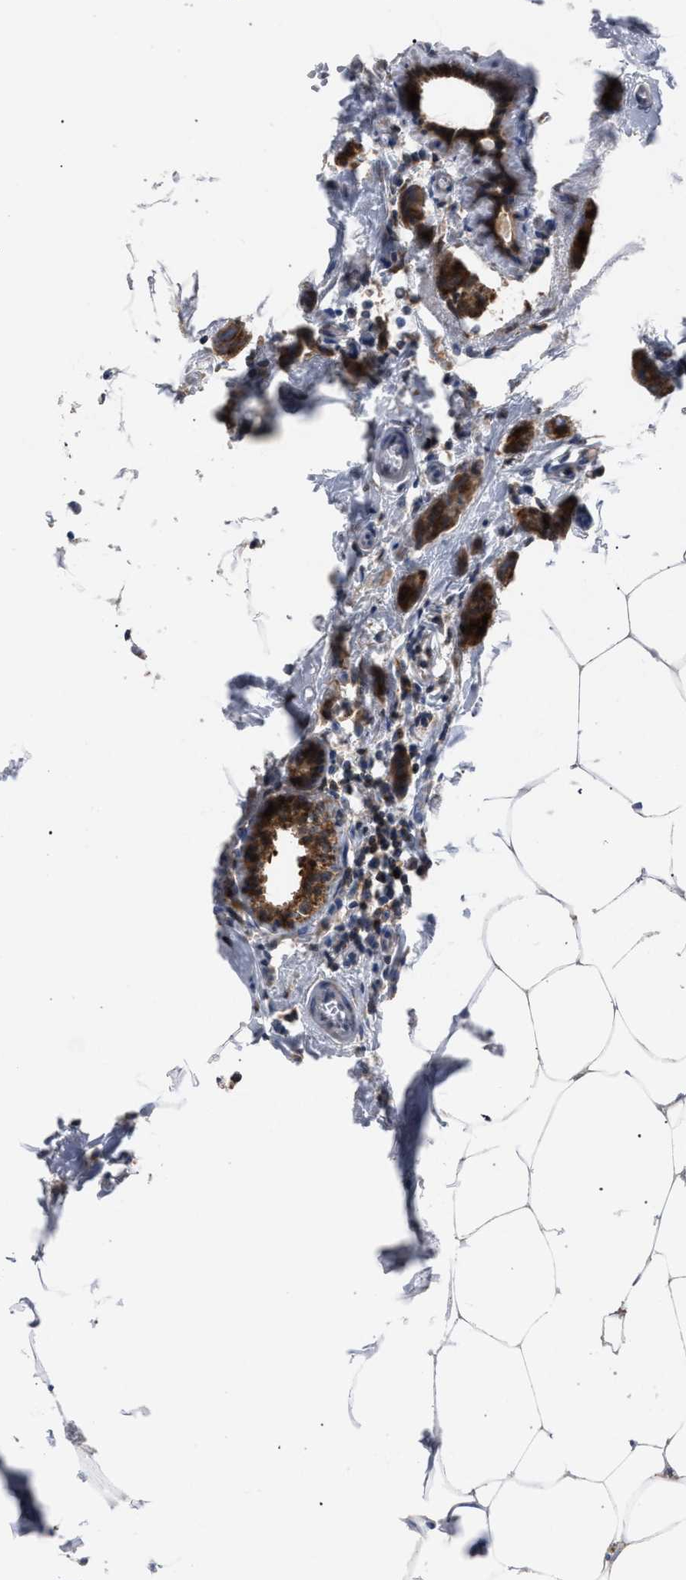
{"staining": {"intensity": "strong", "quantity": ">75%", "location": "cytoplasmic/membranous"}, "tissue": "breast cancer", "cell_type": "Tumor cells", "image_type": "cancer", "snomed": [{"axis": "morphology", "description": "Duct carcinoma"}, {"axis": "topography", "description": "Breast"}], "caption": "Breast cancer stained with a brown dye demonstrates strong cytoplasmic/membranous positive expression in about >75% of tumor cells.", "gene": "CRYZ", "patient": {"sex": "female", "age": 84}}